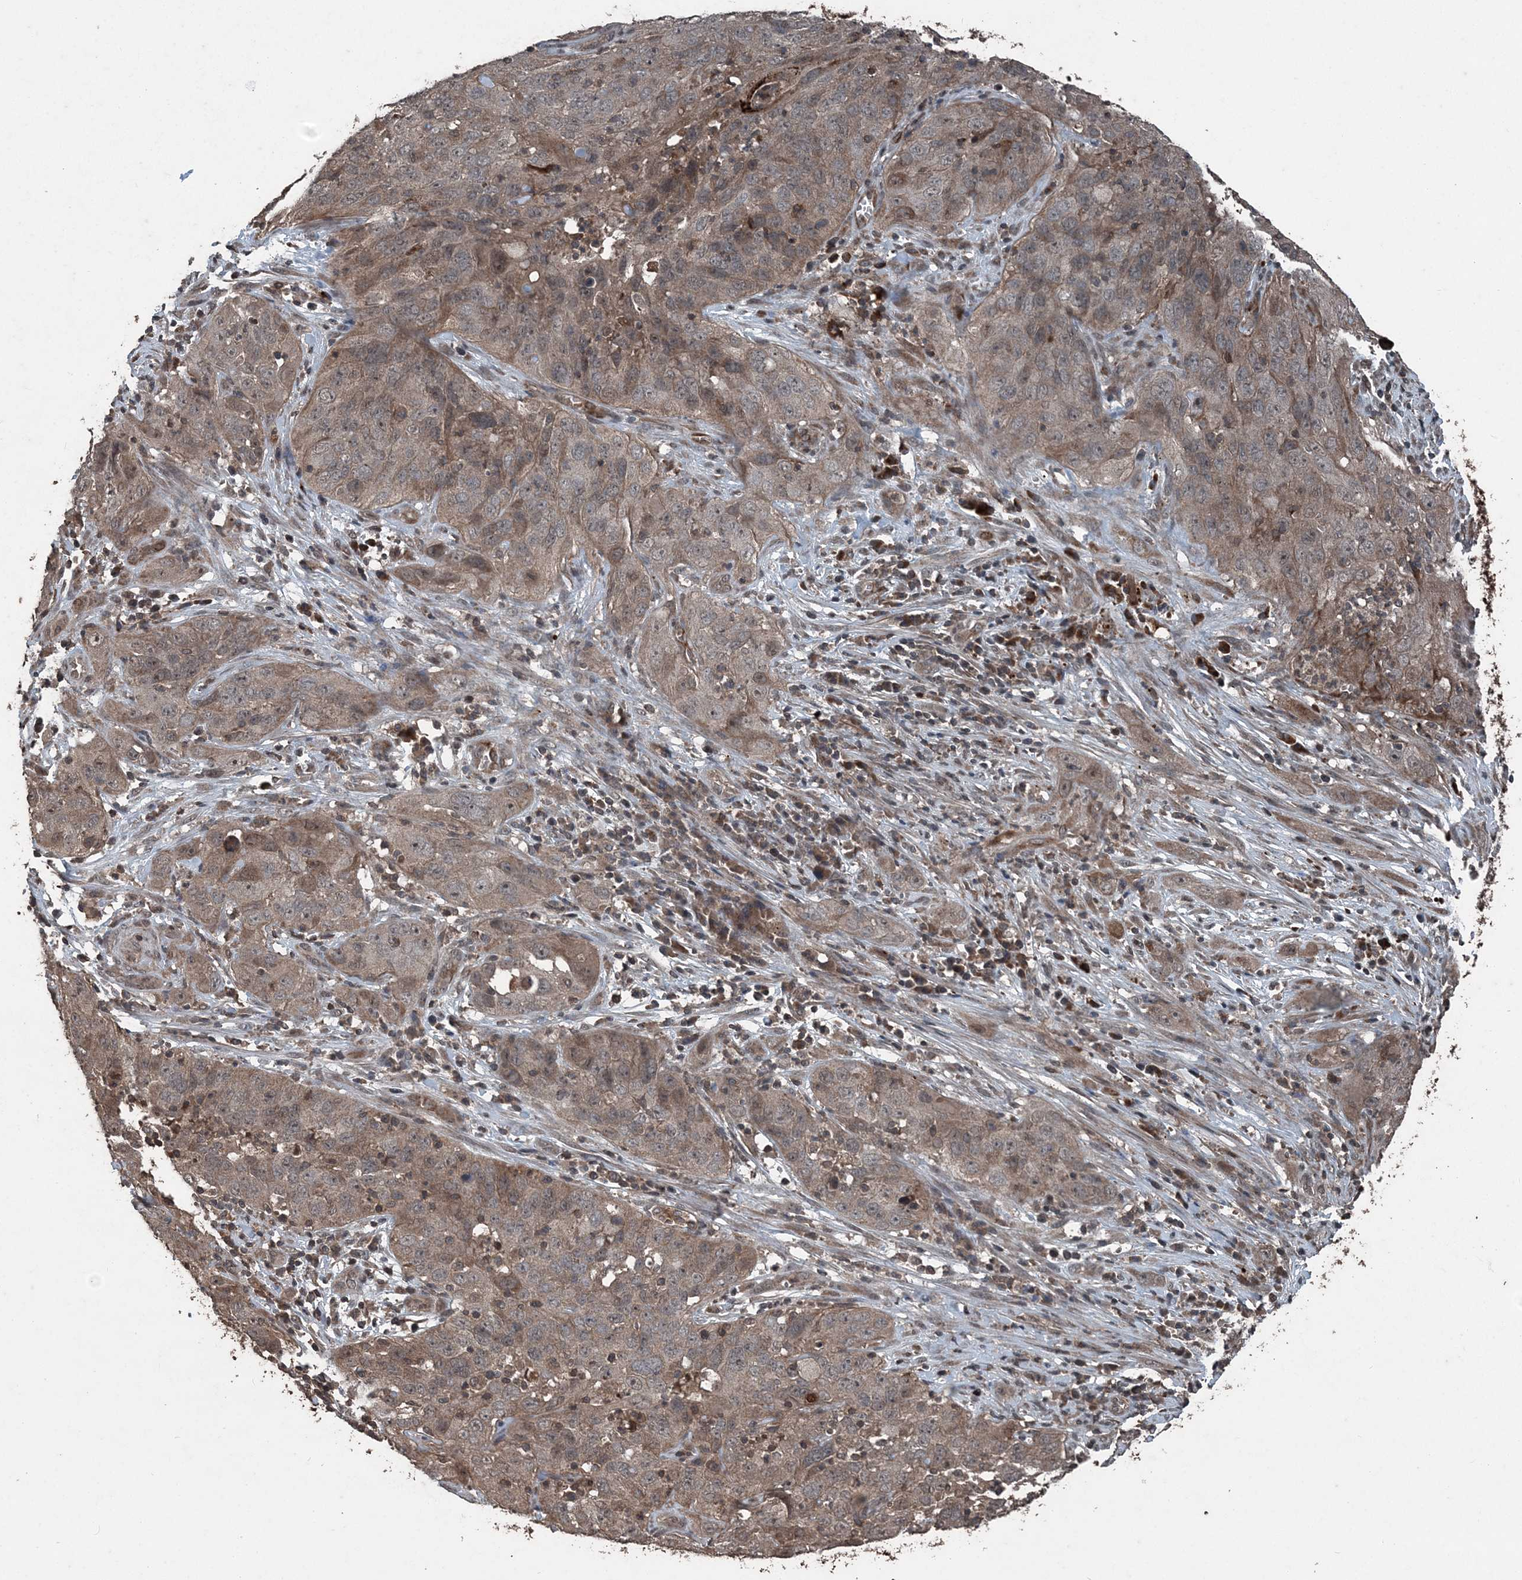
{"staining": {"intensity": "weak", "quantity": ">75%", "location": "cytoplasmic/membranous"}, "tissue": "cervical cancer", "cell_type": "Tumor cells", "image_type": "cancer", "snomed": [{"axis": "morphology", "description": "Squamous cell carcinoma, NOS"}, {"axis": "topography", "description": "Cervix"}], "caption": "Protein positivity by immunohistochemistry (IHC) demonstrates weak cytoplasmic/membranous staining in approximately >75% of tumor cells in cervical cancer. Nuclei are stained in blue.", "gene": "CFL1", "patient": {"sex": "female", "age": 32}}